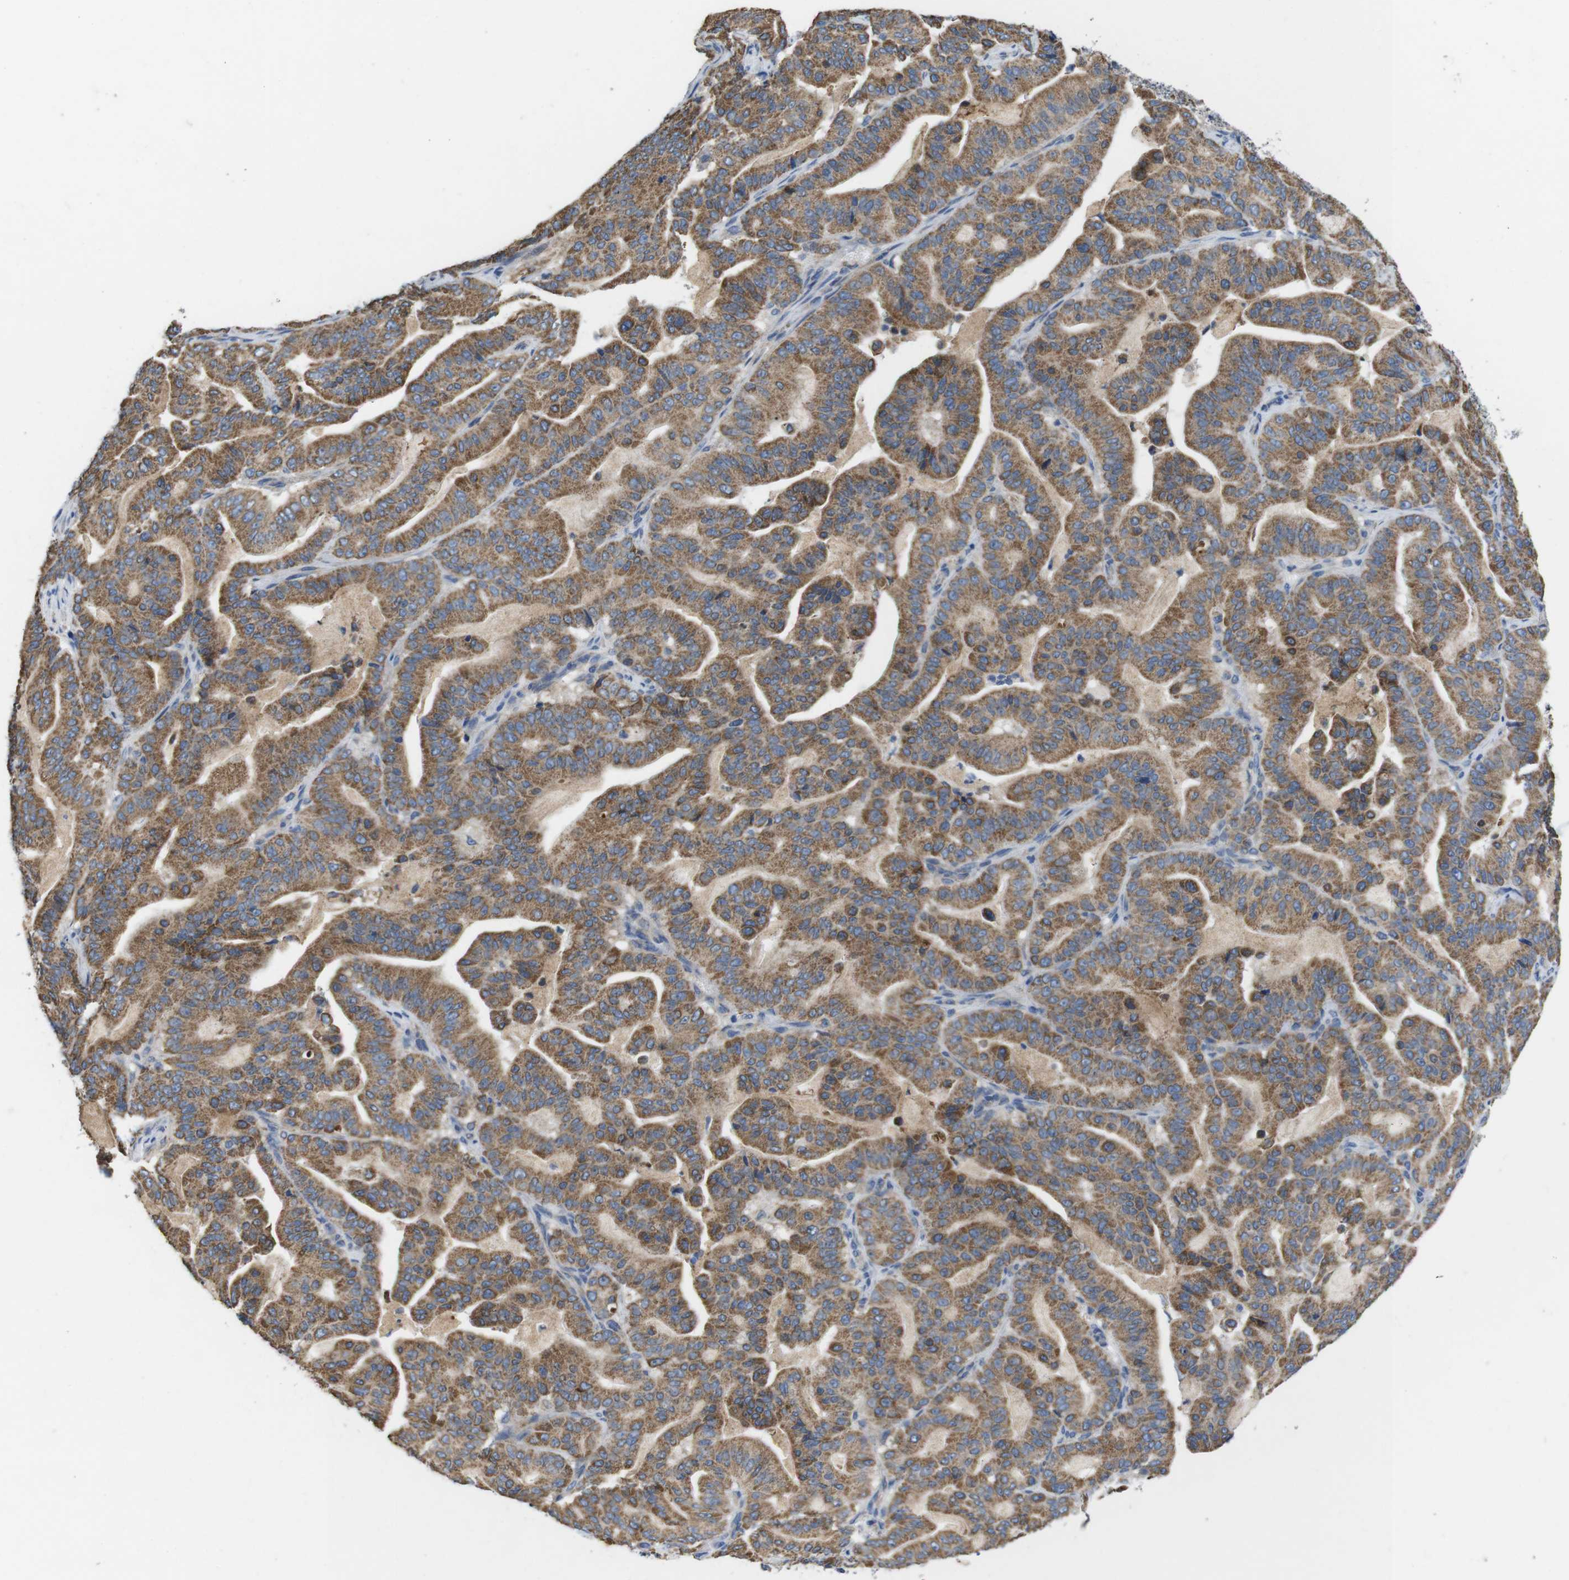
{"staining": {"intensity": "moderate", "quantity": ">75%", "location": "cytoplasmic/membranous"}, "tissue": "pancreatic cancer", "cell_type": "Tumor cells", "image_type": "cancer", "snomed": [{"axis": "morphology", "description": "Adenocarcinoma, NOS"}, {"axis": "topography", "description": "Pancreas"}], "caption": "Immunohistochemical staining of adenocarcinoma (pancreatic) reveals medium levels of moderate cytoplasmic/membranous protein expression in approximately >75% of tumor cells. (DAB IHC with brightfield microscopy, high magnification).", "gene": "F2RL1", "patient": {"sex": "male", "age": 63}}